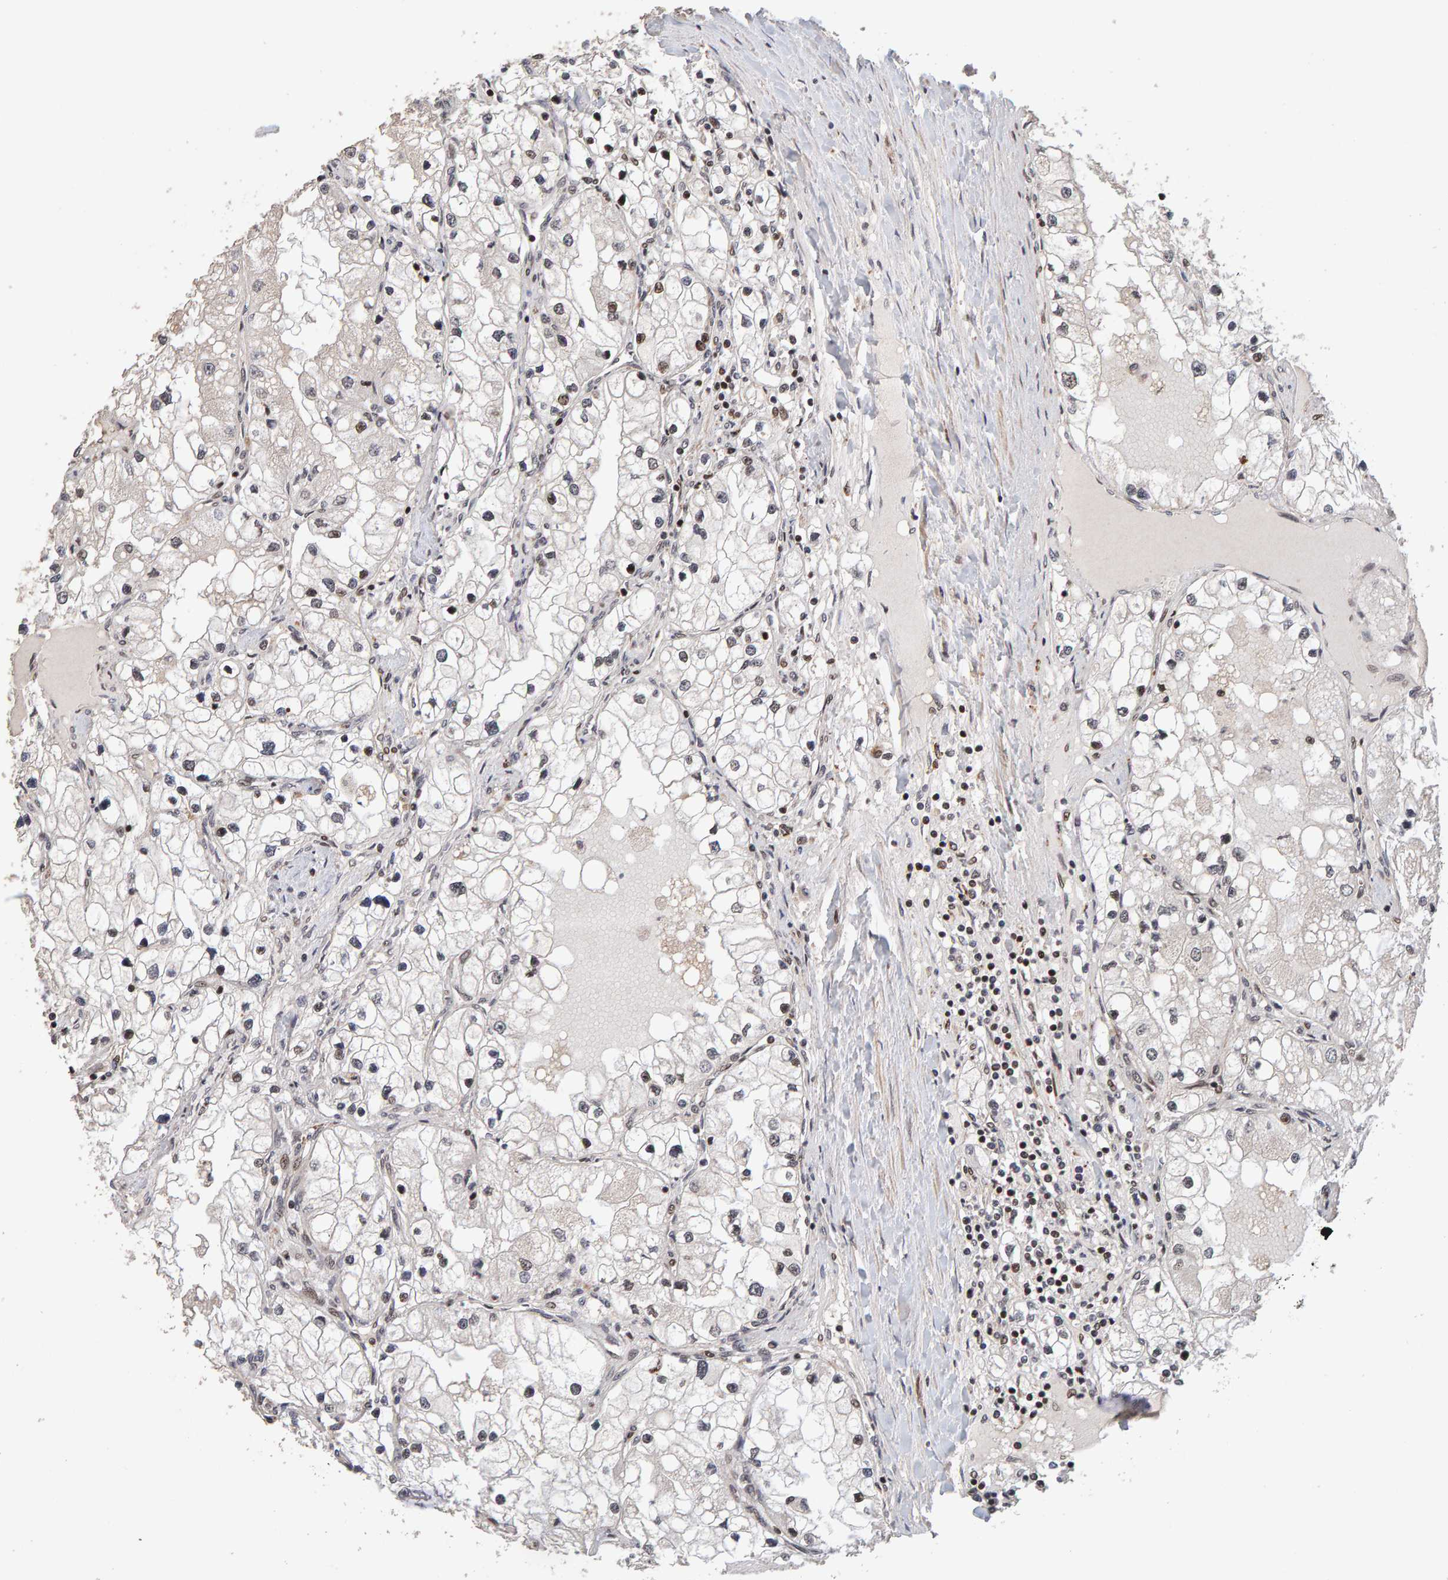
{"staining": {"intensity": "moderate", "quantity": "<25%", "location": "nuclear"}, "tissue": "renal cancer", "cell_type": "Tumor cells", "image_type": "cancer", "snomed": [{"axis": "morphology", "description": "Adenocarcinoma, NOS"}, {"axis": "topography", "description": "Kidney"}], "caption": "Immunohistochemistry (DAB) staining of human renal cancer (adenocarcinoma) shows moderate nuclear protein staining in about <25% of tumor cells.", "gene": "CHD4", "patient": {"sex": "male", "age": 68}}